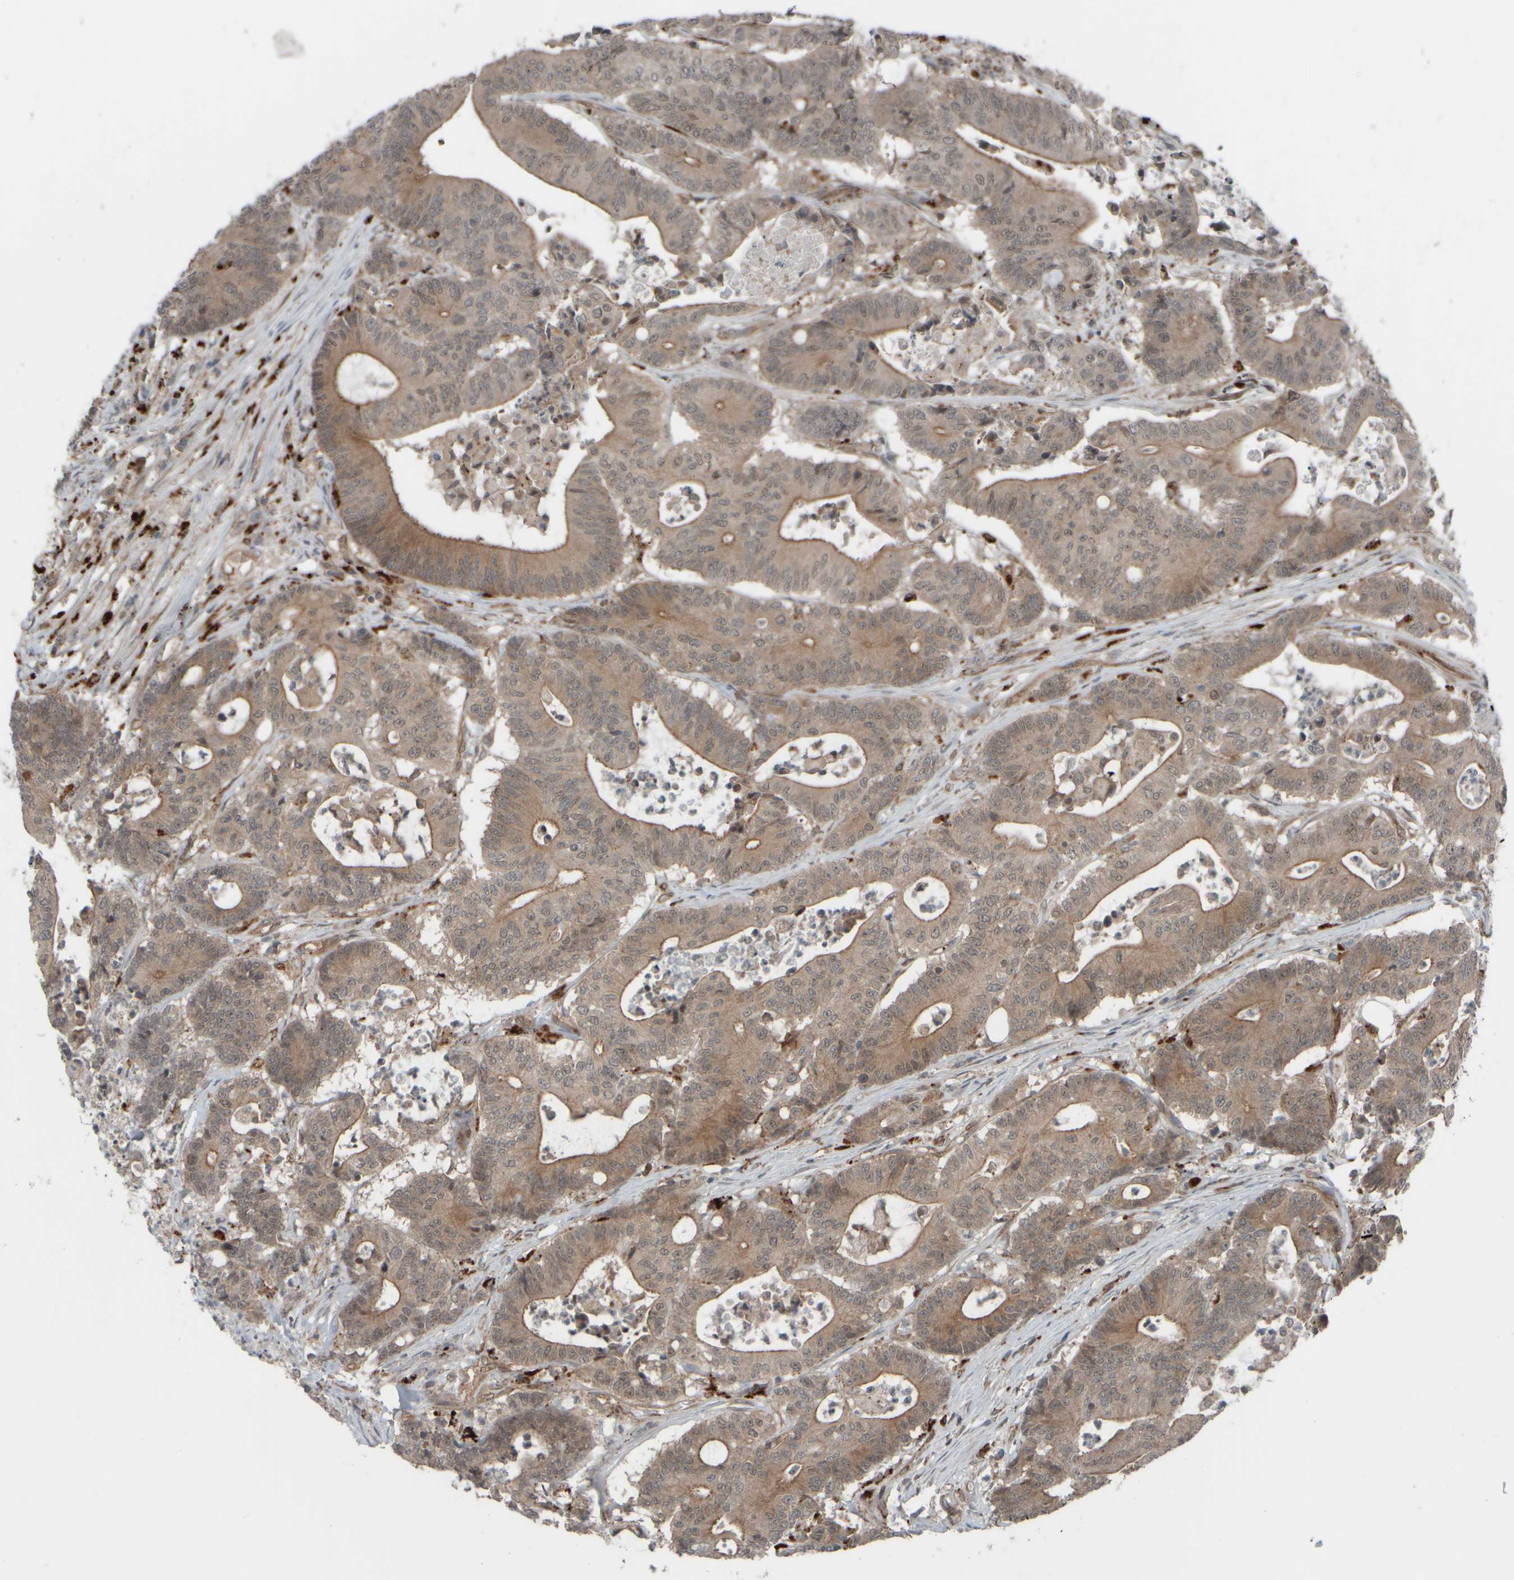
{"staining": {"intensity": "moderate", "quantity": ">75%", "location": "cytoplasmic/membranous"}, "tissue": "colorectal cancer", "cell_type": "Tumor cells", "image_type": "cancer", "snomed": [{"axis": "morphology", "description": "Adenocarcinoma, NOS"}, {"axis": "topography", "description": "Colon"}], "caption": "This is an image of IHC staining of colorectal cancer (adenocarcinoma), which shows moderate expression in the cytoplasmic/membranous of tumor cells.", "gene": "GIGYF1", "patient": {"sex": "female", "age": 84}}